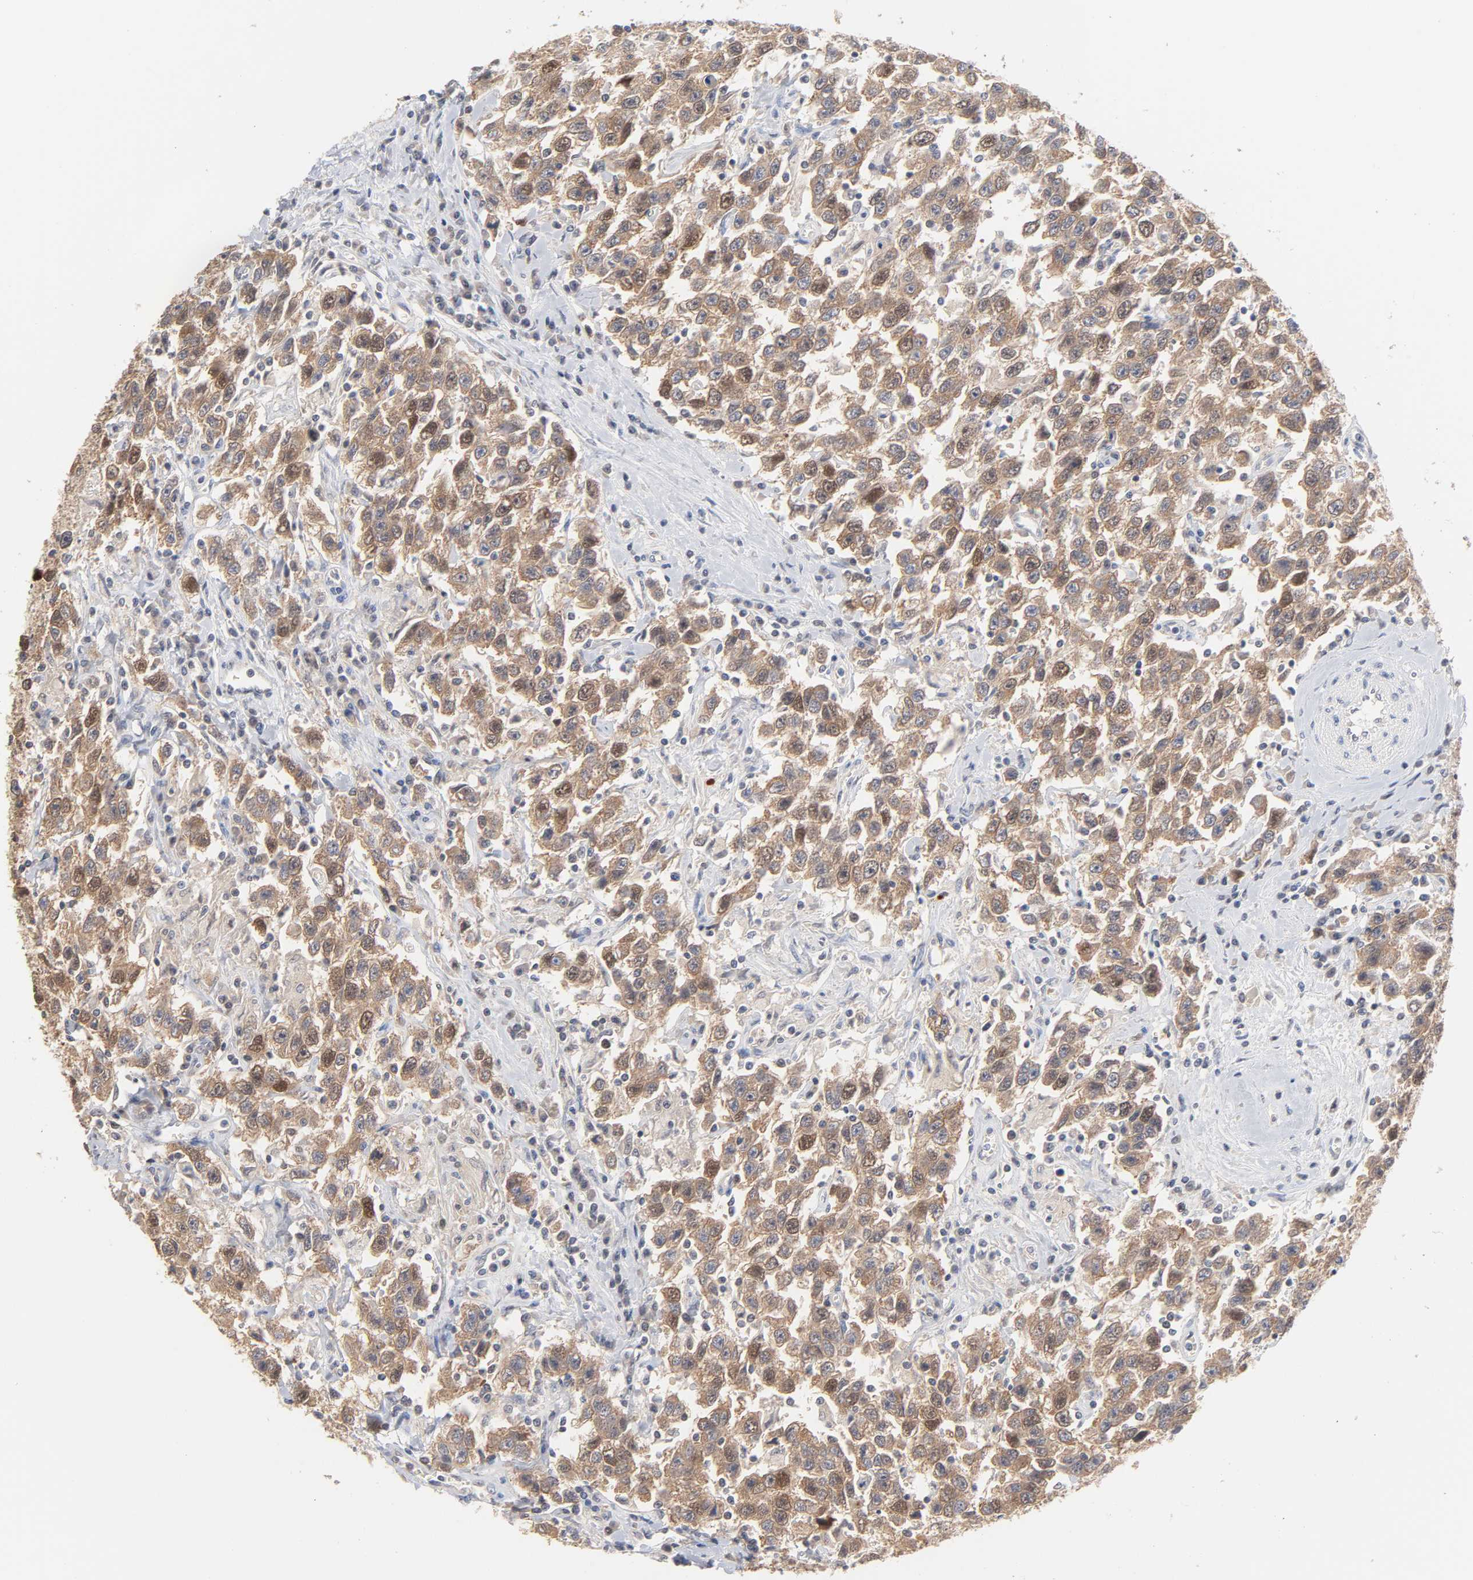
{"staining": {"intensity": "moderate", "quantity": ">75%", "location": "cytoplasmic/membranous"}, "tissue": "testis cancer", "cell_type": "Tumor cells", "image_type": "cancer", "snomed": [{"axis": "morphology", "description": "Seminoma, NOS"}, {"axis": "topography", "description": "Testis"}], "caption": "Seminoma (testis) was stained to show a protein in brown. There is medium levels of moderate cytoplasmic/membranous expression in about >75% of tumor cells. The staining is performed using DAB (3,3'-diaminobenzidine) brown chromogen to label protein expression. The nuclei are counter-stained blue using hematoxylin.", "gene": "UBL4A", "patient": {"sex": "male", "age": 41}}